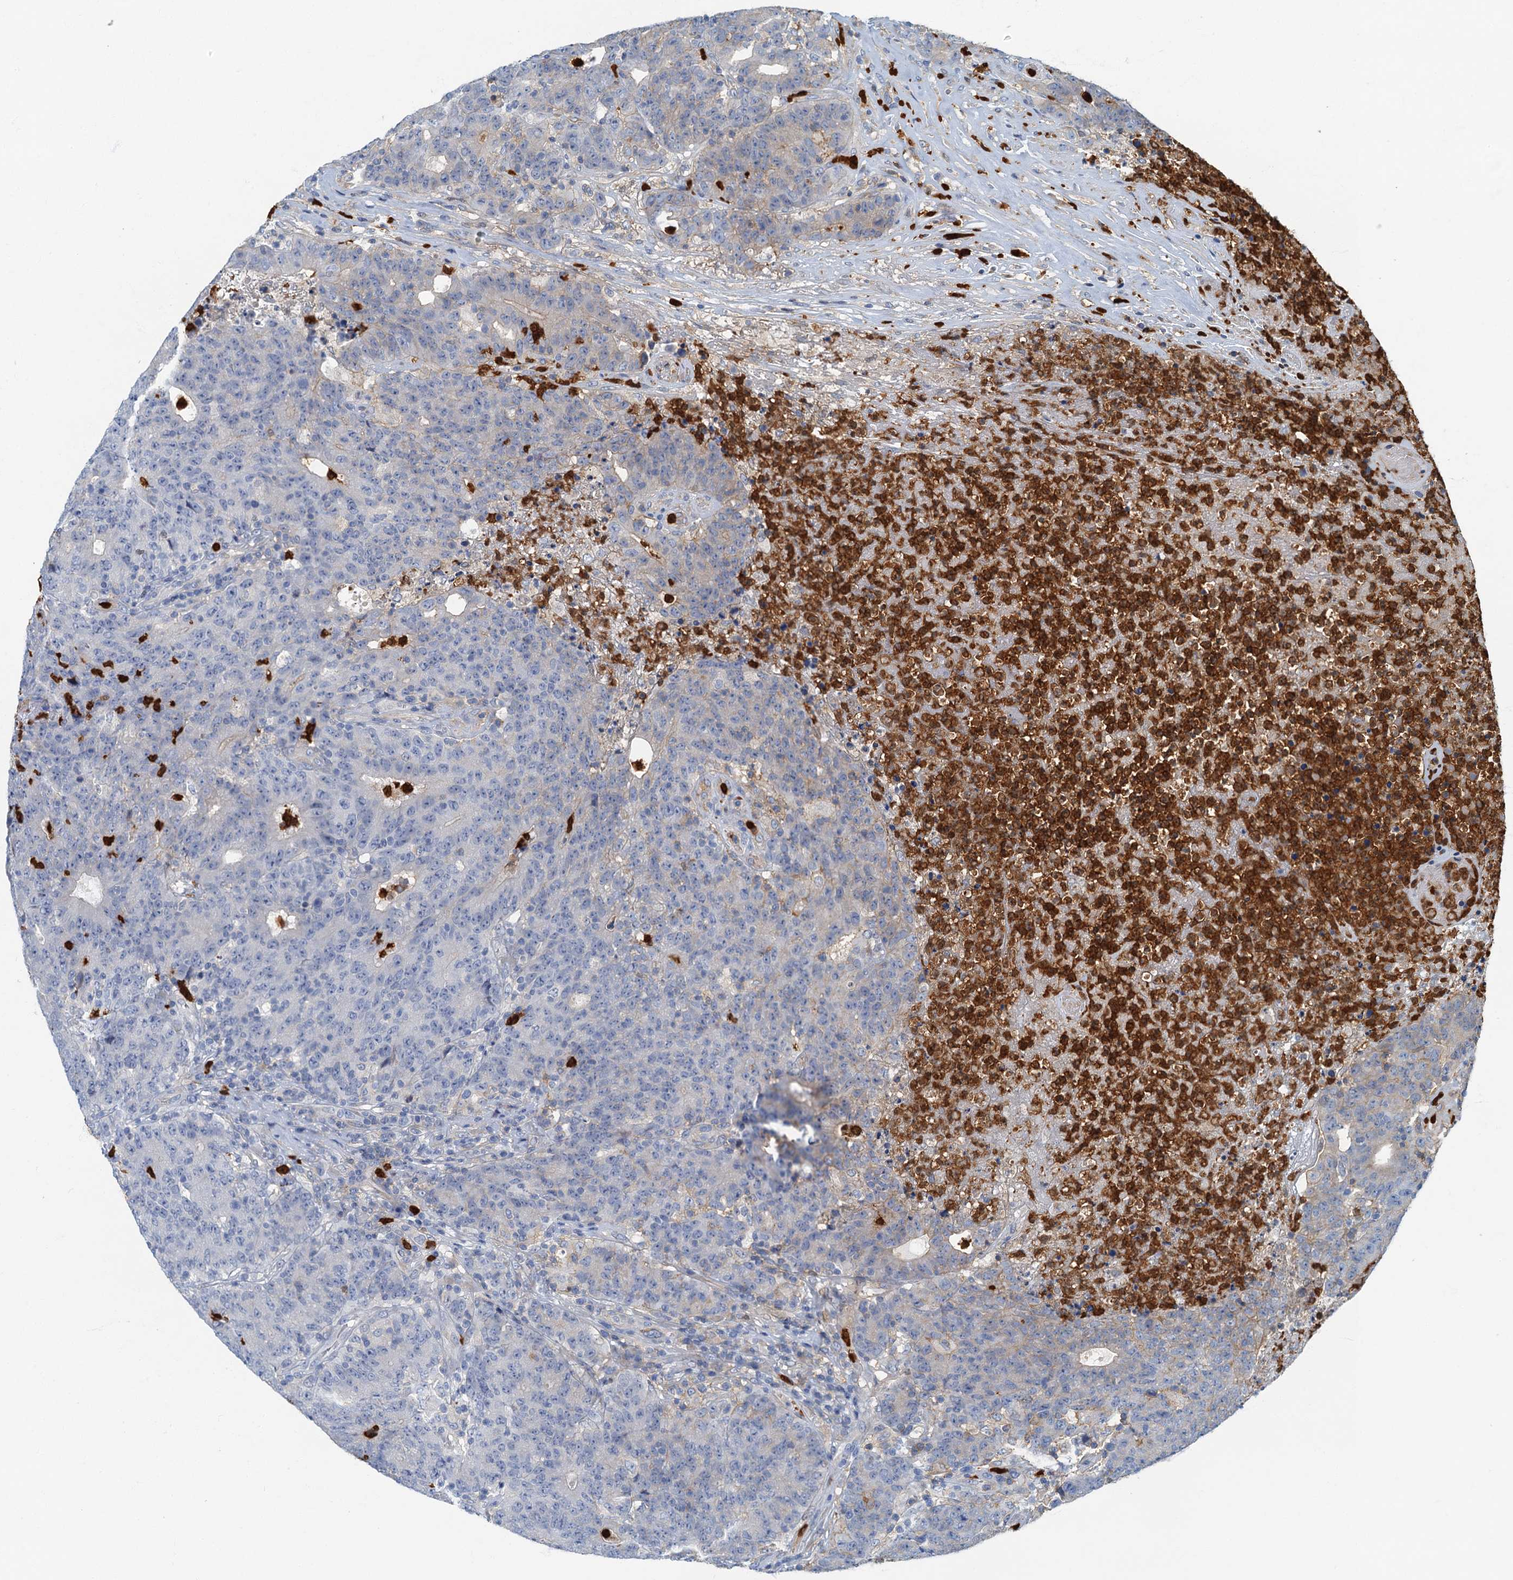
{"staining": {"intensity": "weak", "quantity": "<25%", "location": "cytoplasmic/membranous"}, "tissue": "colorectal cancer", "cell_type": "Tumor cells", "image_type": "cancer", "snomed": [{"axis": "morphology", "description": "Adenocarcinoma, NOS"}, {"axis": "topography", "description": "Colon"}], "caption": "This is a micrograph of immunohistochemistry (IHC) staining of colorectal cancer (adenocarcinoma), which shows no positivity in tumor cells.", "gene": "ANKDD1A", "patient": {"sex": "female", "age": 75}}